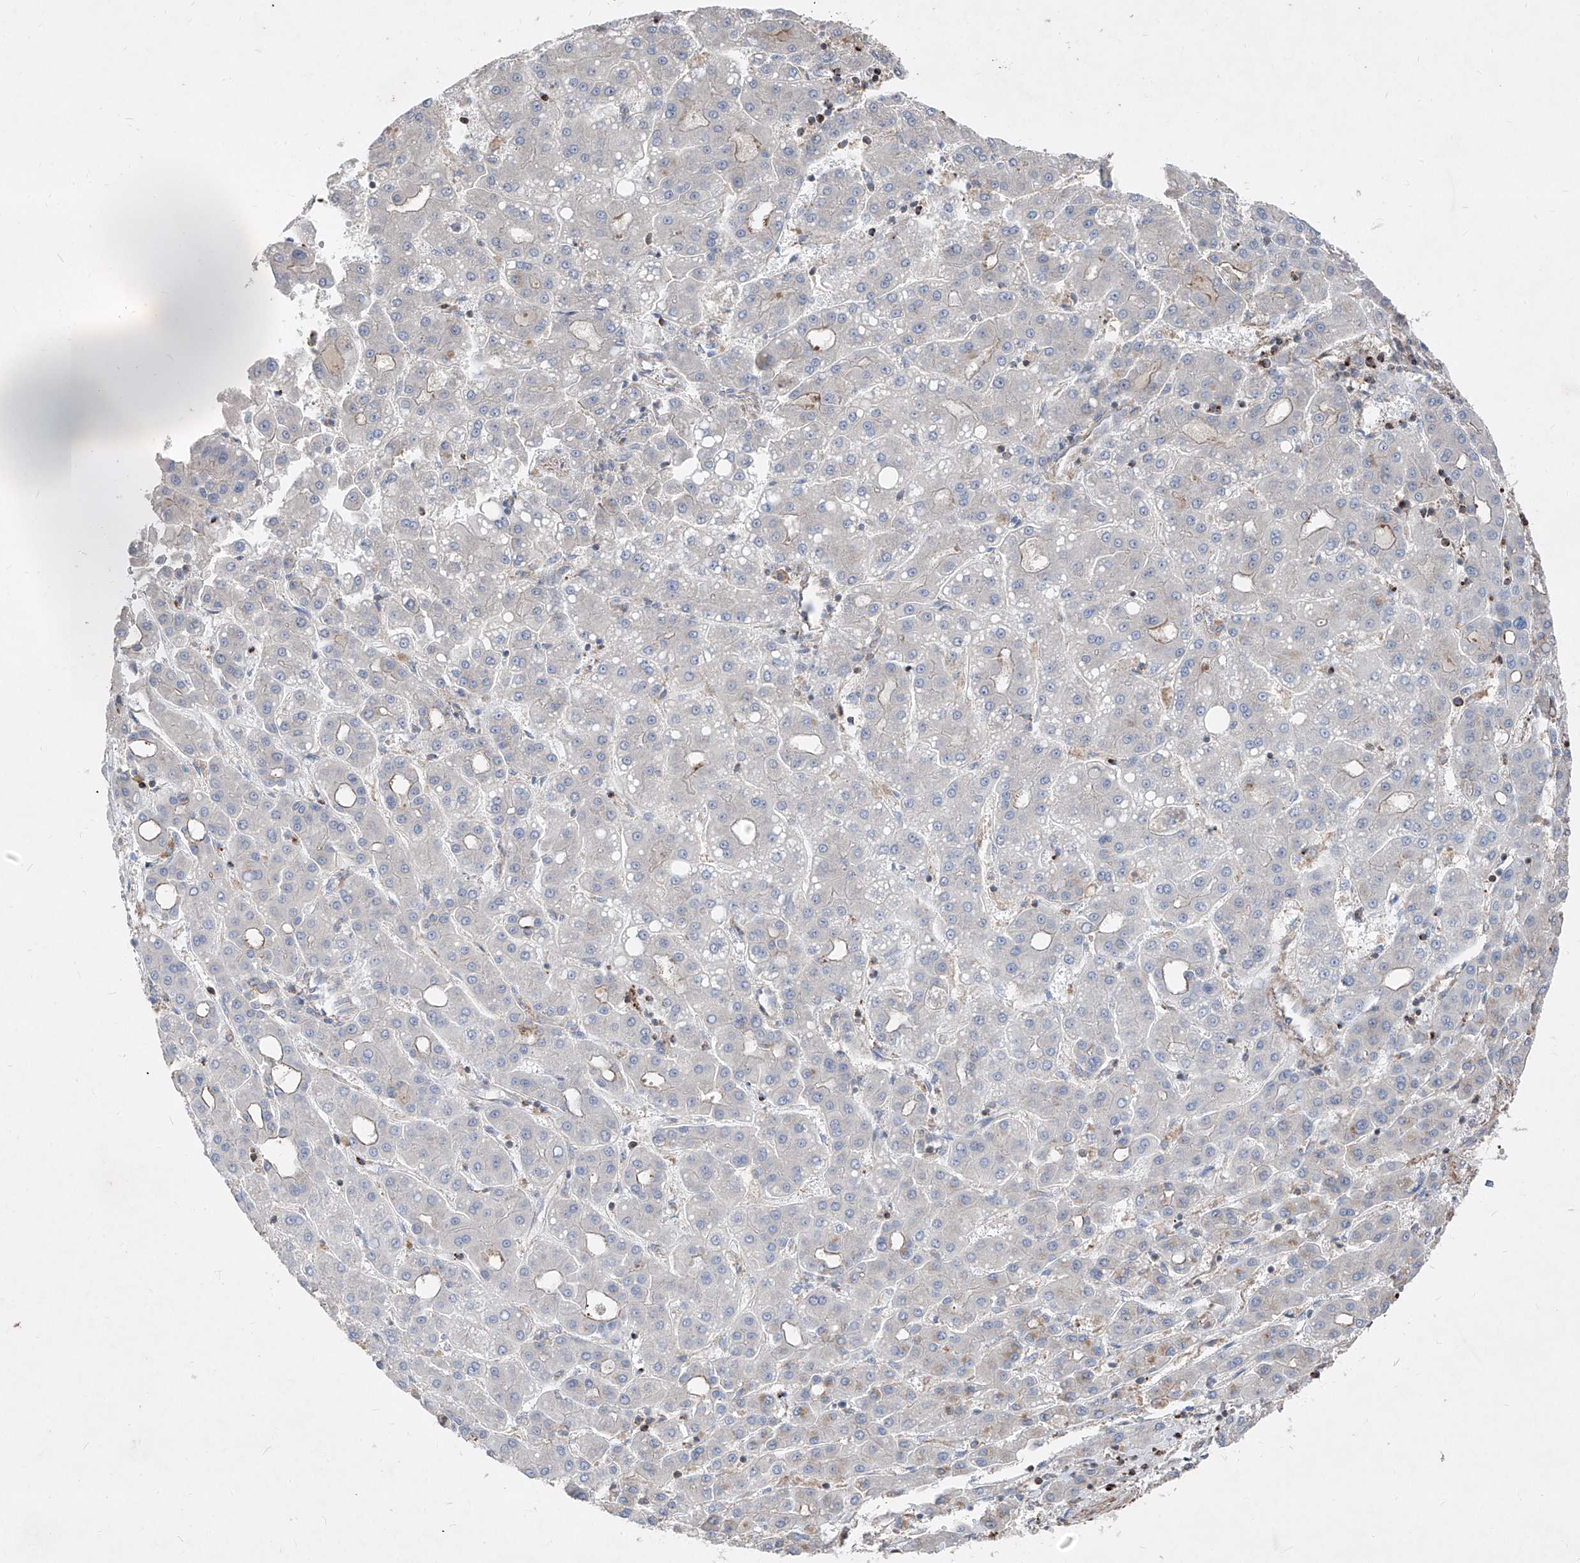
{"staining": {"intensity": "negative", "quantity": "none", "location": "none"}, "tissue": "liver cancer", "cell_type": "Tumor cells", "image_type": "cancer", "snomed": [{"axis": "morphology", "description": "Carcinoma, Hepatocellular, NOS"}, {"axis": "topography", "description": "Liver"}], "caption": "A high-resolution histopathology image shows immunohistochemistry staining of liver cancer, which reveals no significant expression in tumor cells.", "gene": "UFD1", "patient": {"sex": "male", "age": 65}}